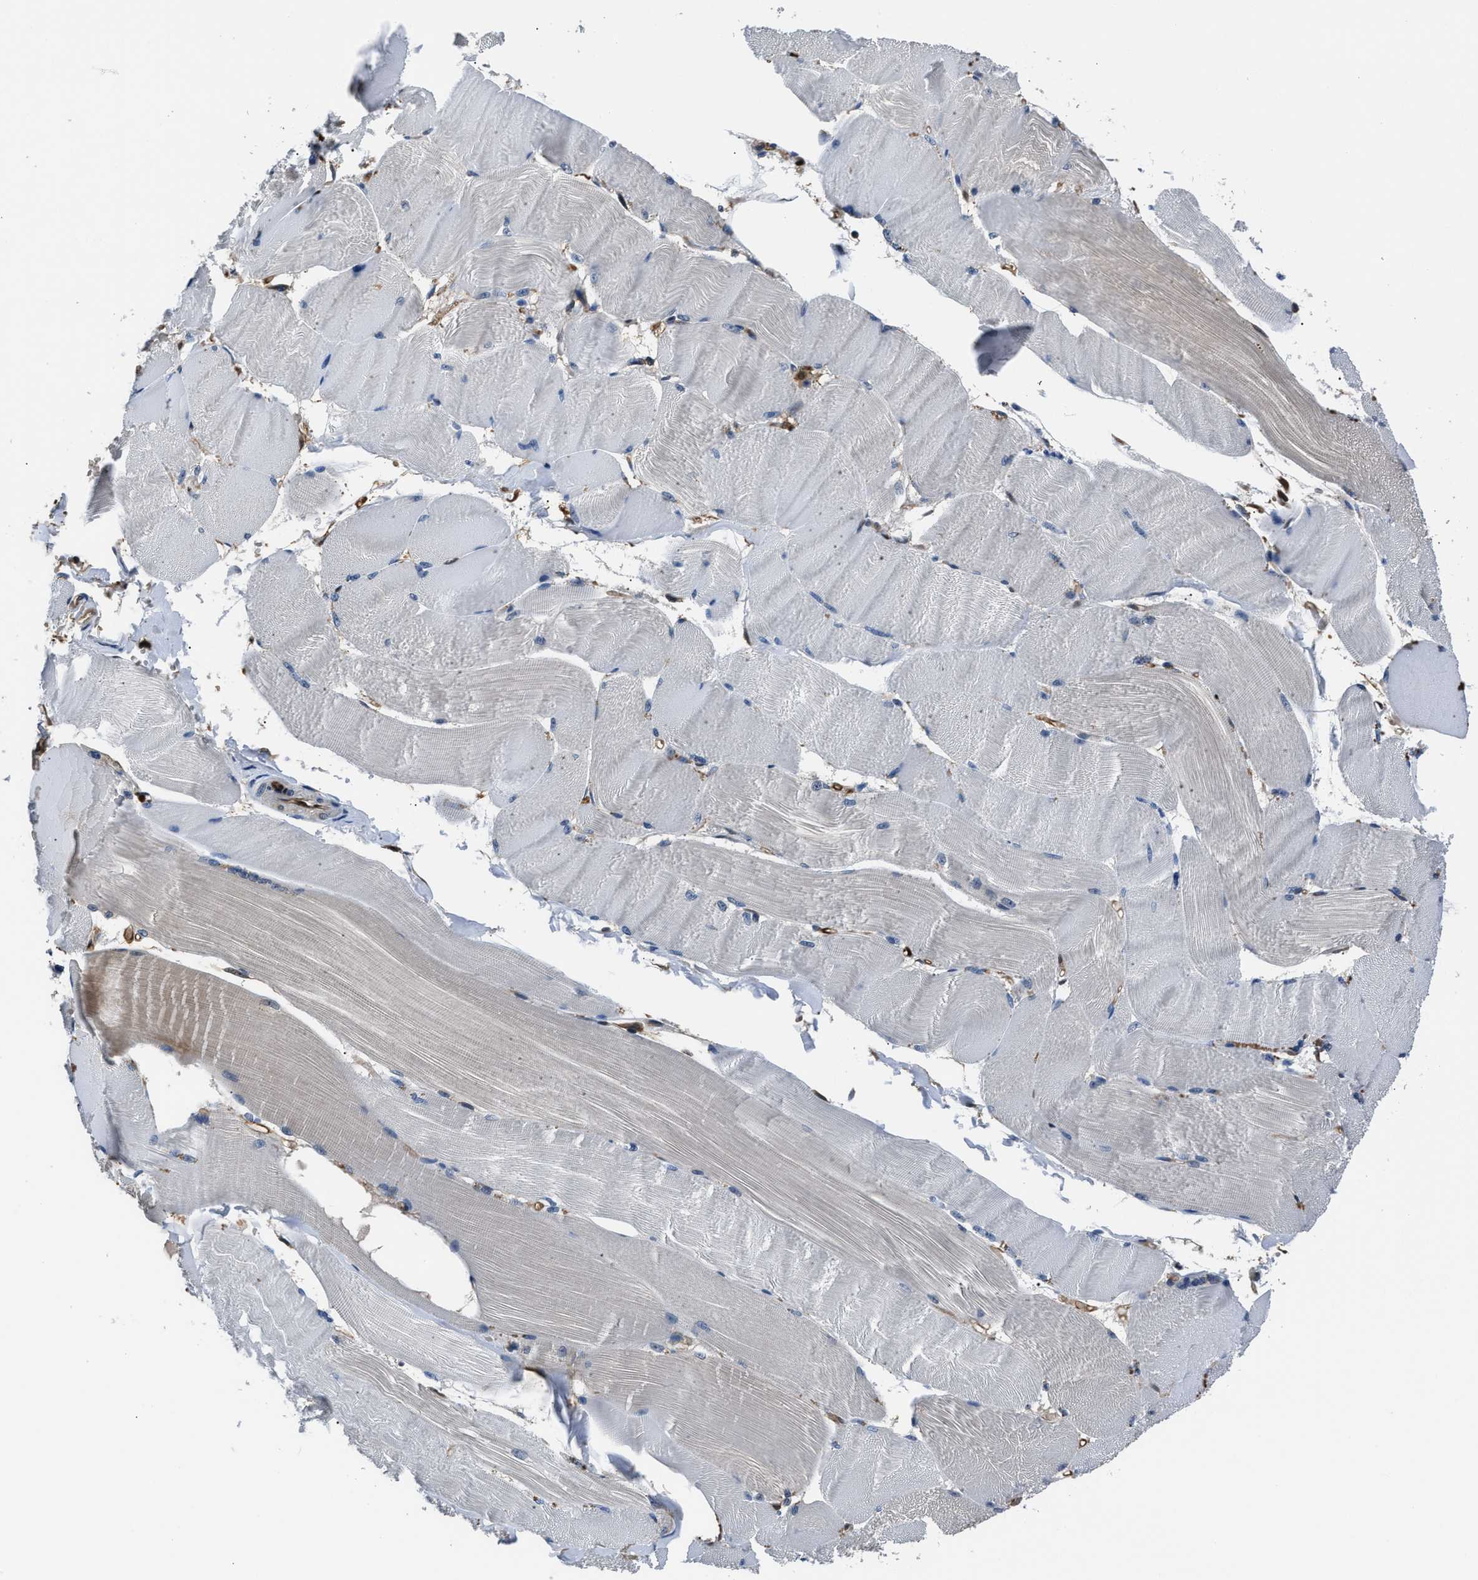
{"staining": {"intensity": "negative", "quantity": "none", "location": "none"}, "tissue": "skeletal muscle", "cell_type": "Myocytes", "image_type": "normal", "snomed": [{"axis": "morphology", "description": "Normal tissue, NOS"}, {"axis": "topography", "description": "Skin"}, {"axis": "topography", "description": "Skeletal muscle"}], "caption": "A high-resolution image shows IHC staining of unremarkable skeletal muscle, which shows no significant expression in myocytes.", "gene": "PPA1", "patient": {"sex": "male", "age": 83}}